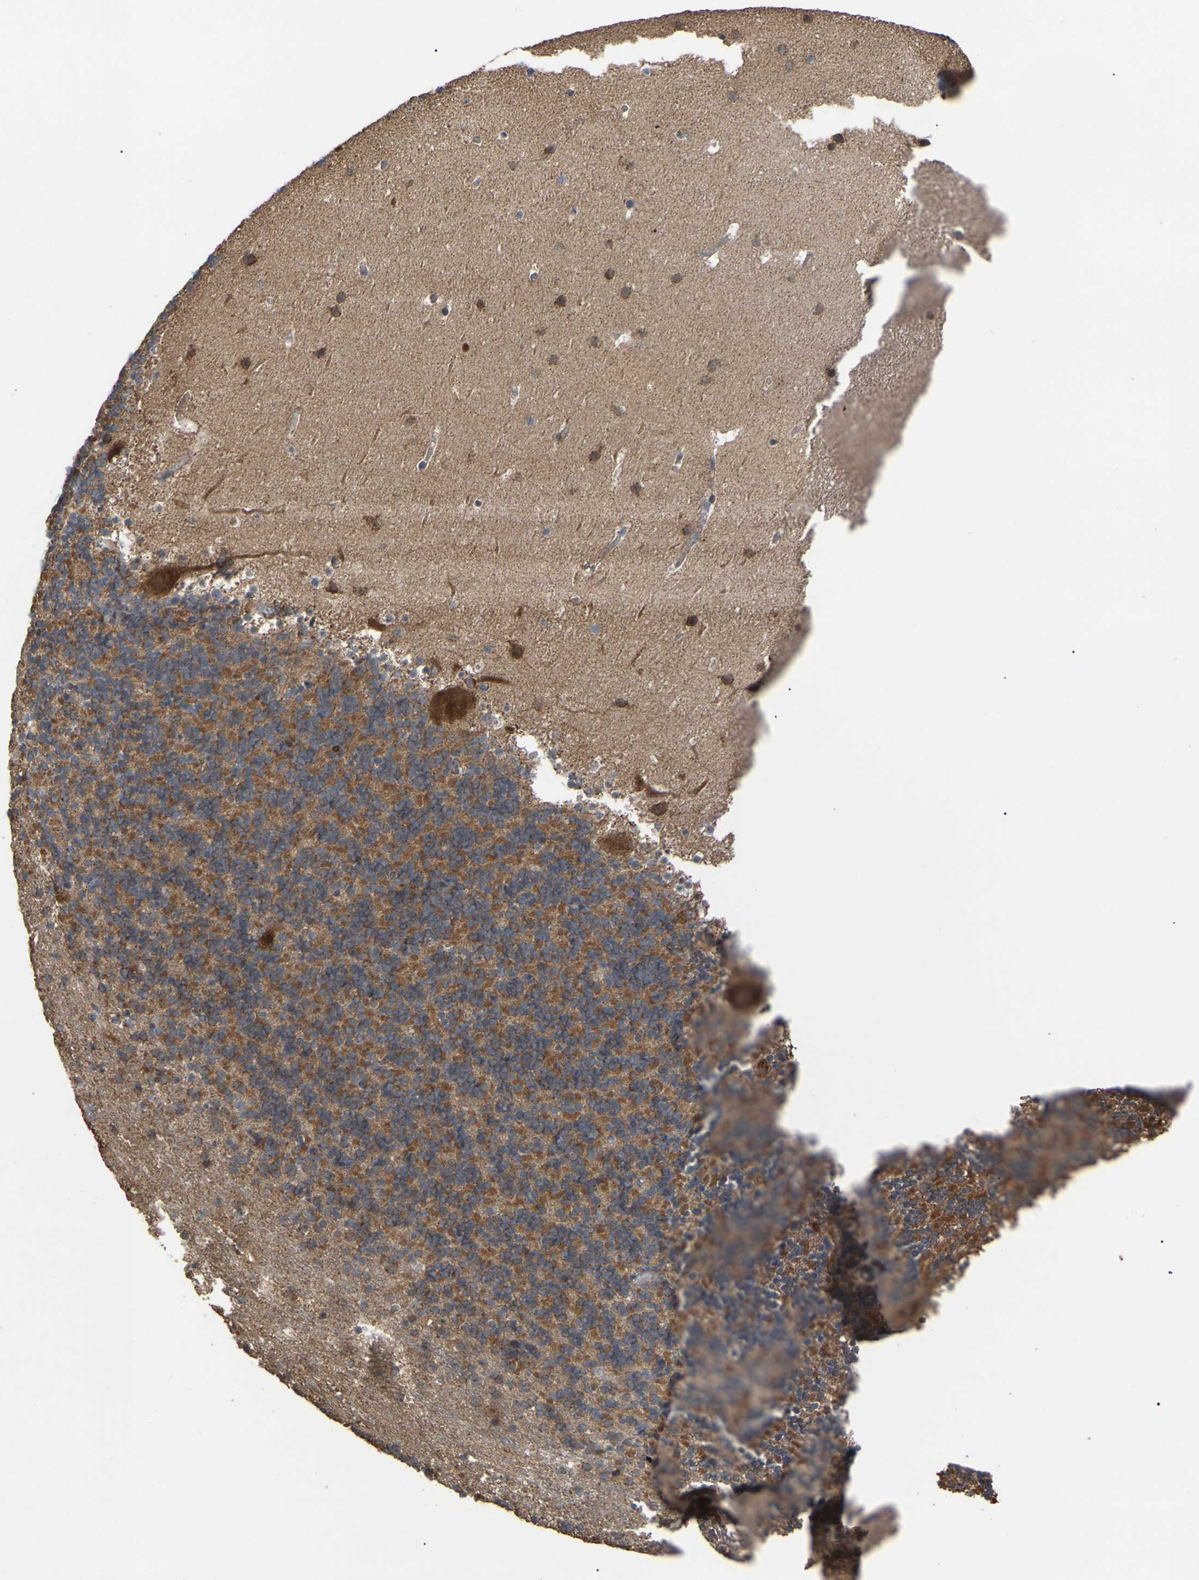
{"staining": {"intensity": "negative", "quantity": "none", "location": "none"}, "tissue": "cerebellum", "cell_type": "Cells in granular layer", "image_type": "normal", "snomed": [{"axis": "morphology", "description": "Normal tissue, NOS"}, {"axis": "topography", "description": "Cerebellum"}], "caption": "Immunohistochemistry (IHC) photomicrograph of benign human cerebellum stained for a protein (brown), which demonstrates no expression in cells in granular layer. The staining is performed using DAB (3,3'-diaminobenzidine) brown chromogen with nuclei counter-stained in using hematoxylin.", "gene": "GCC1", "patient": {"sex": "male", "age": 45}}